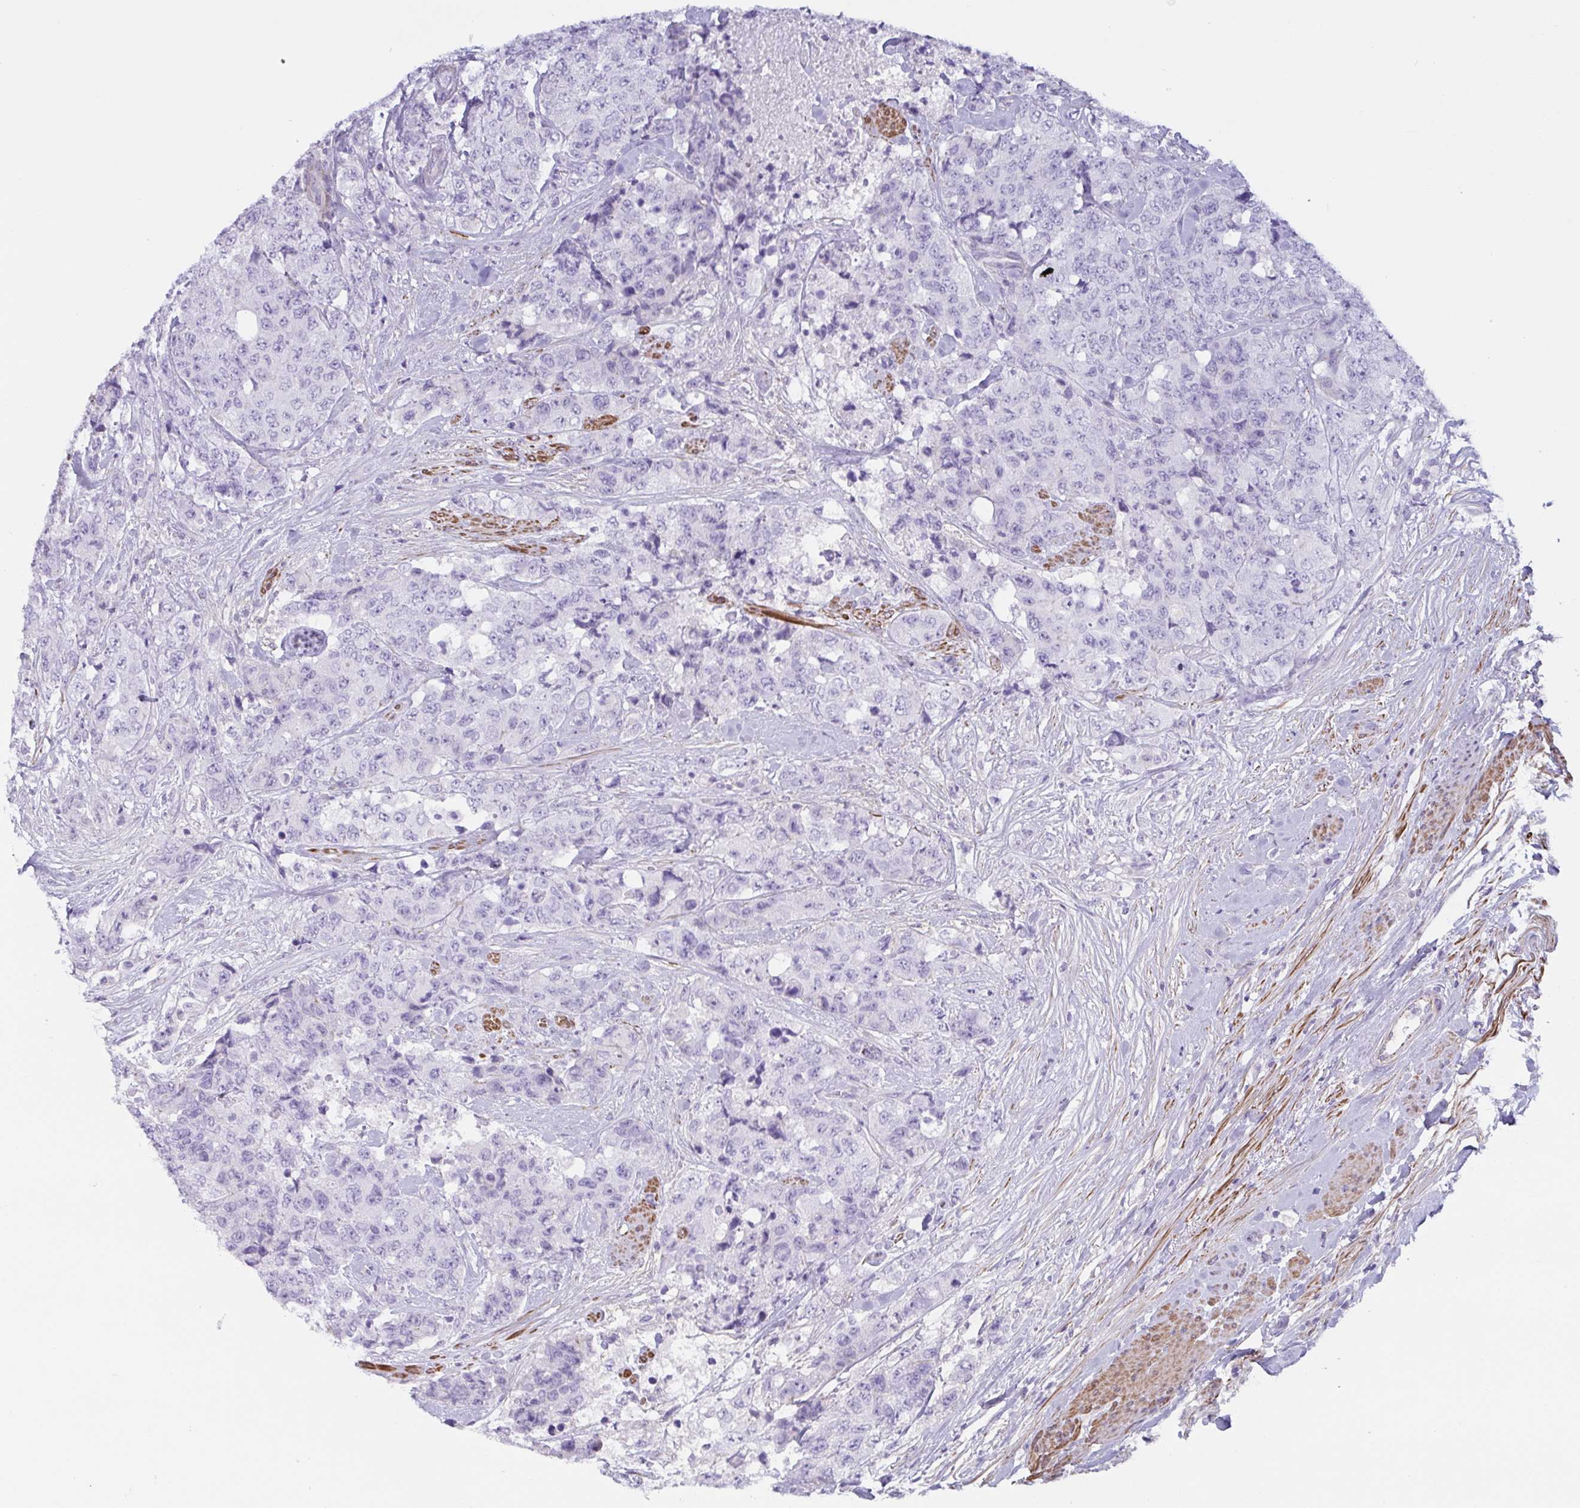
{"staining": {"intensity": "negative", "quantity": "none", "location": "none"}, "tissue": "urothelial cancer", "cell_type": "Tumor cells", "image_type": "cancer", "snomed": [{"axis": "morphology", "description": "Urothelial carcinoma, High grade"}, {"axis": "topography", "description": "Urinary bladder"}], "caption": "Human high-grade urothelial carcinoma stained for a protein using IHC shows no positivity in tumor cells.", "gene": "OR5P3", "patient": {"sex": "female", "age": 78}}